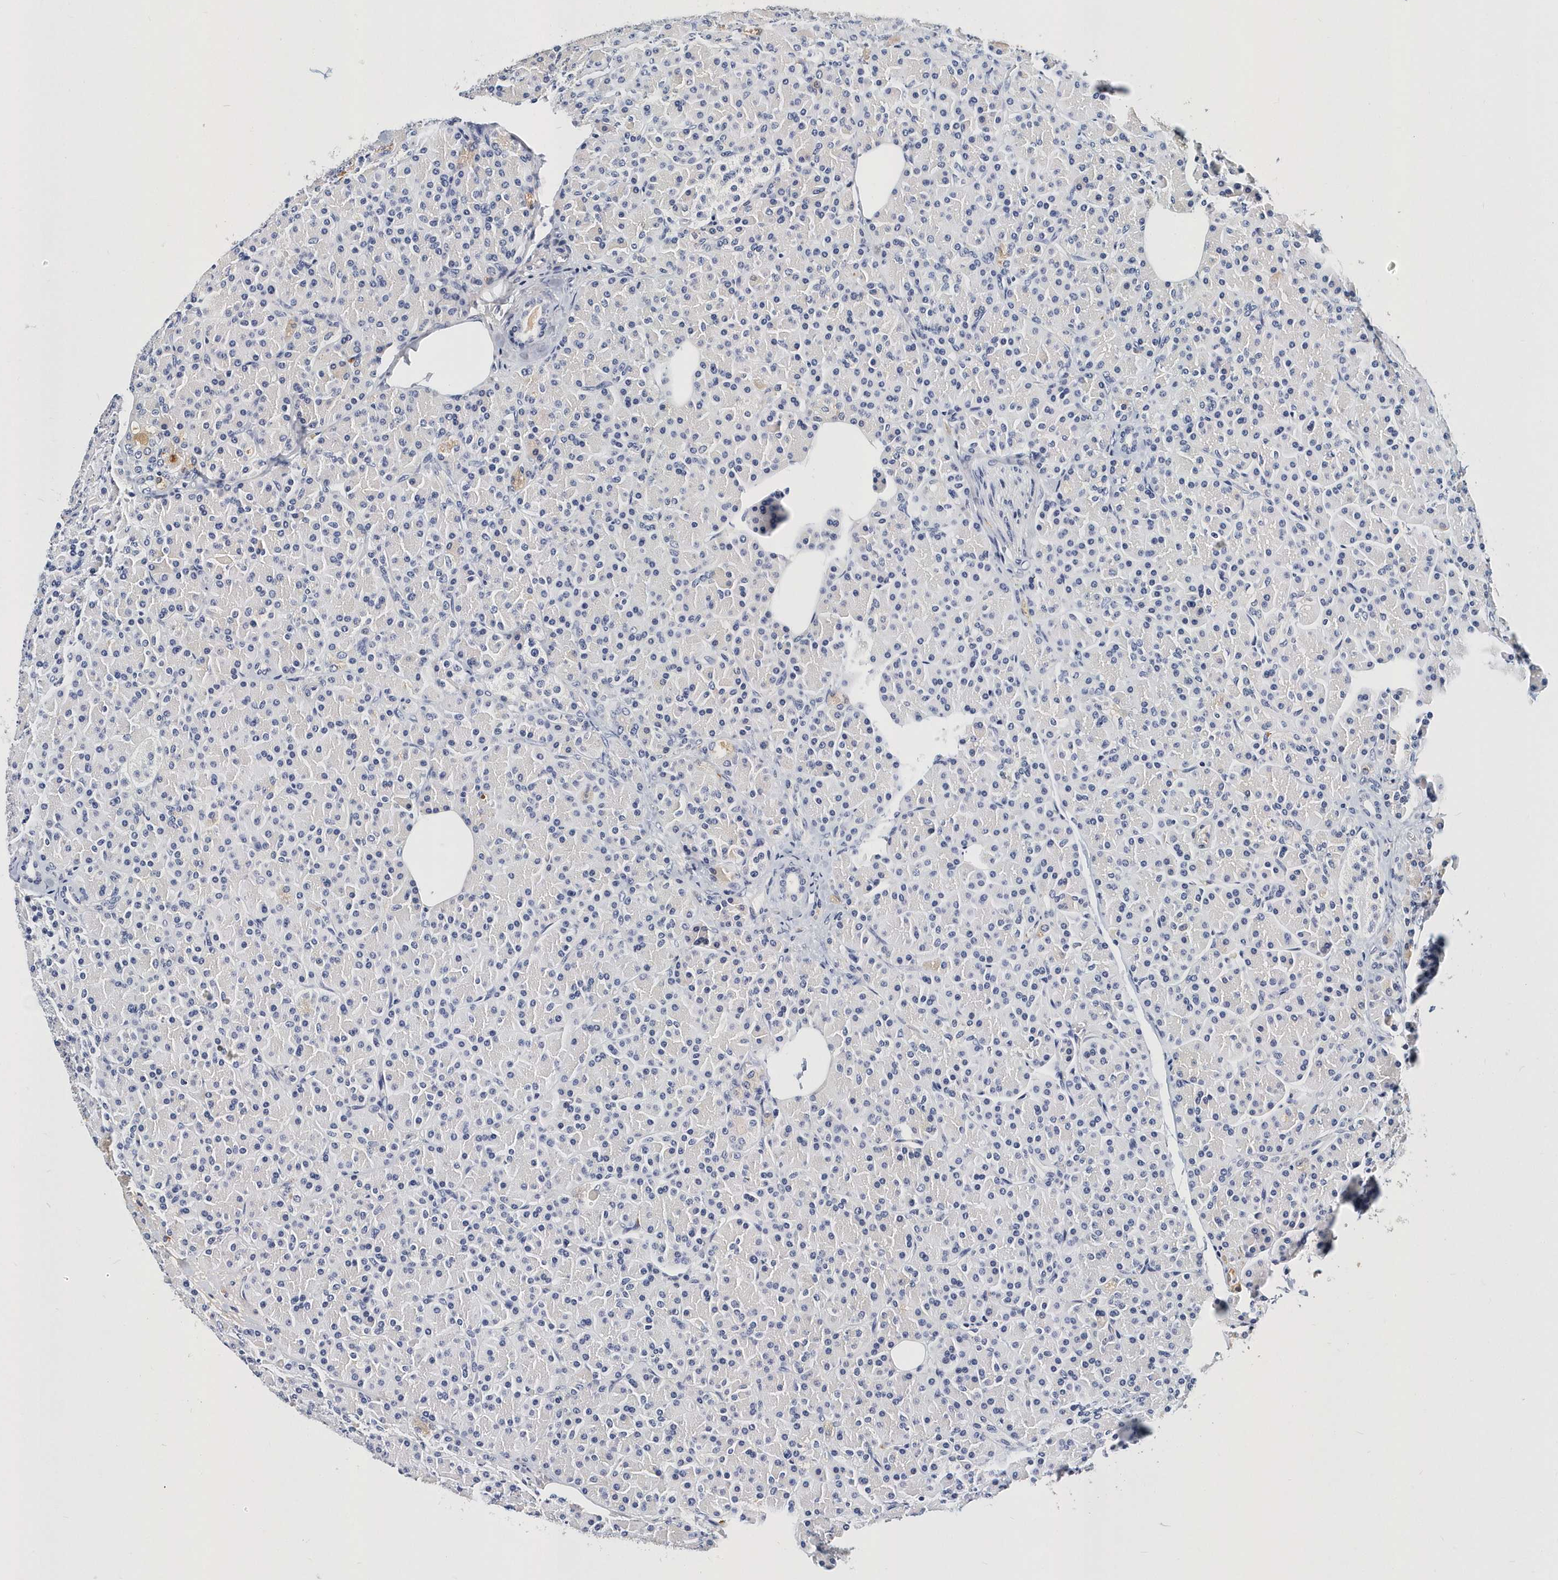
{"staining": {"intensity": "negative", "quantity": "none", "location": "none"}, "tissue": "pancreas", "cell_type": "Exocrine glandular cells", "image_type": "normal", "snomed": [{"axis": "morphology", "description": "Normal tissue, NOS"}, {"axis": "topography", "description": "Pancreas"}], "caption": "This photomicrograph is of unremarkable pancreas stained with immunohistochemistry (IHC) to label a protein in brown with the nuclei are counter-stained blue. There is no positivity in exocrine glandular cells.", "gene": "ITGA2B", "patient": {"sex": "female", "age": 43}}